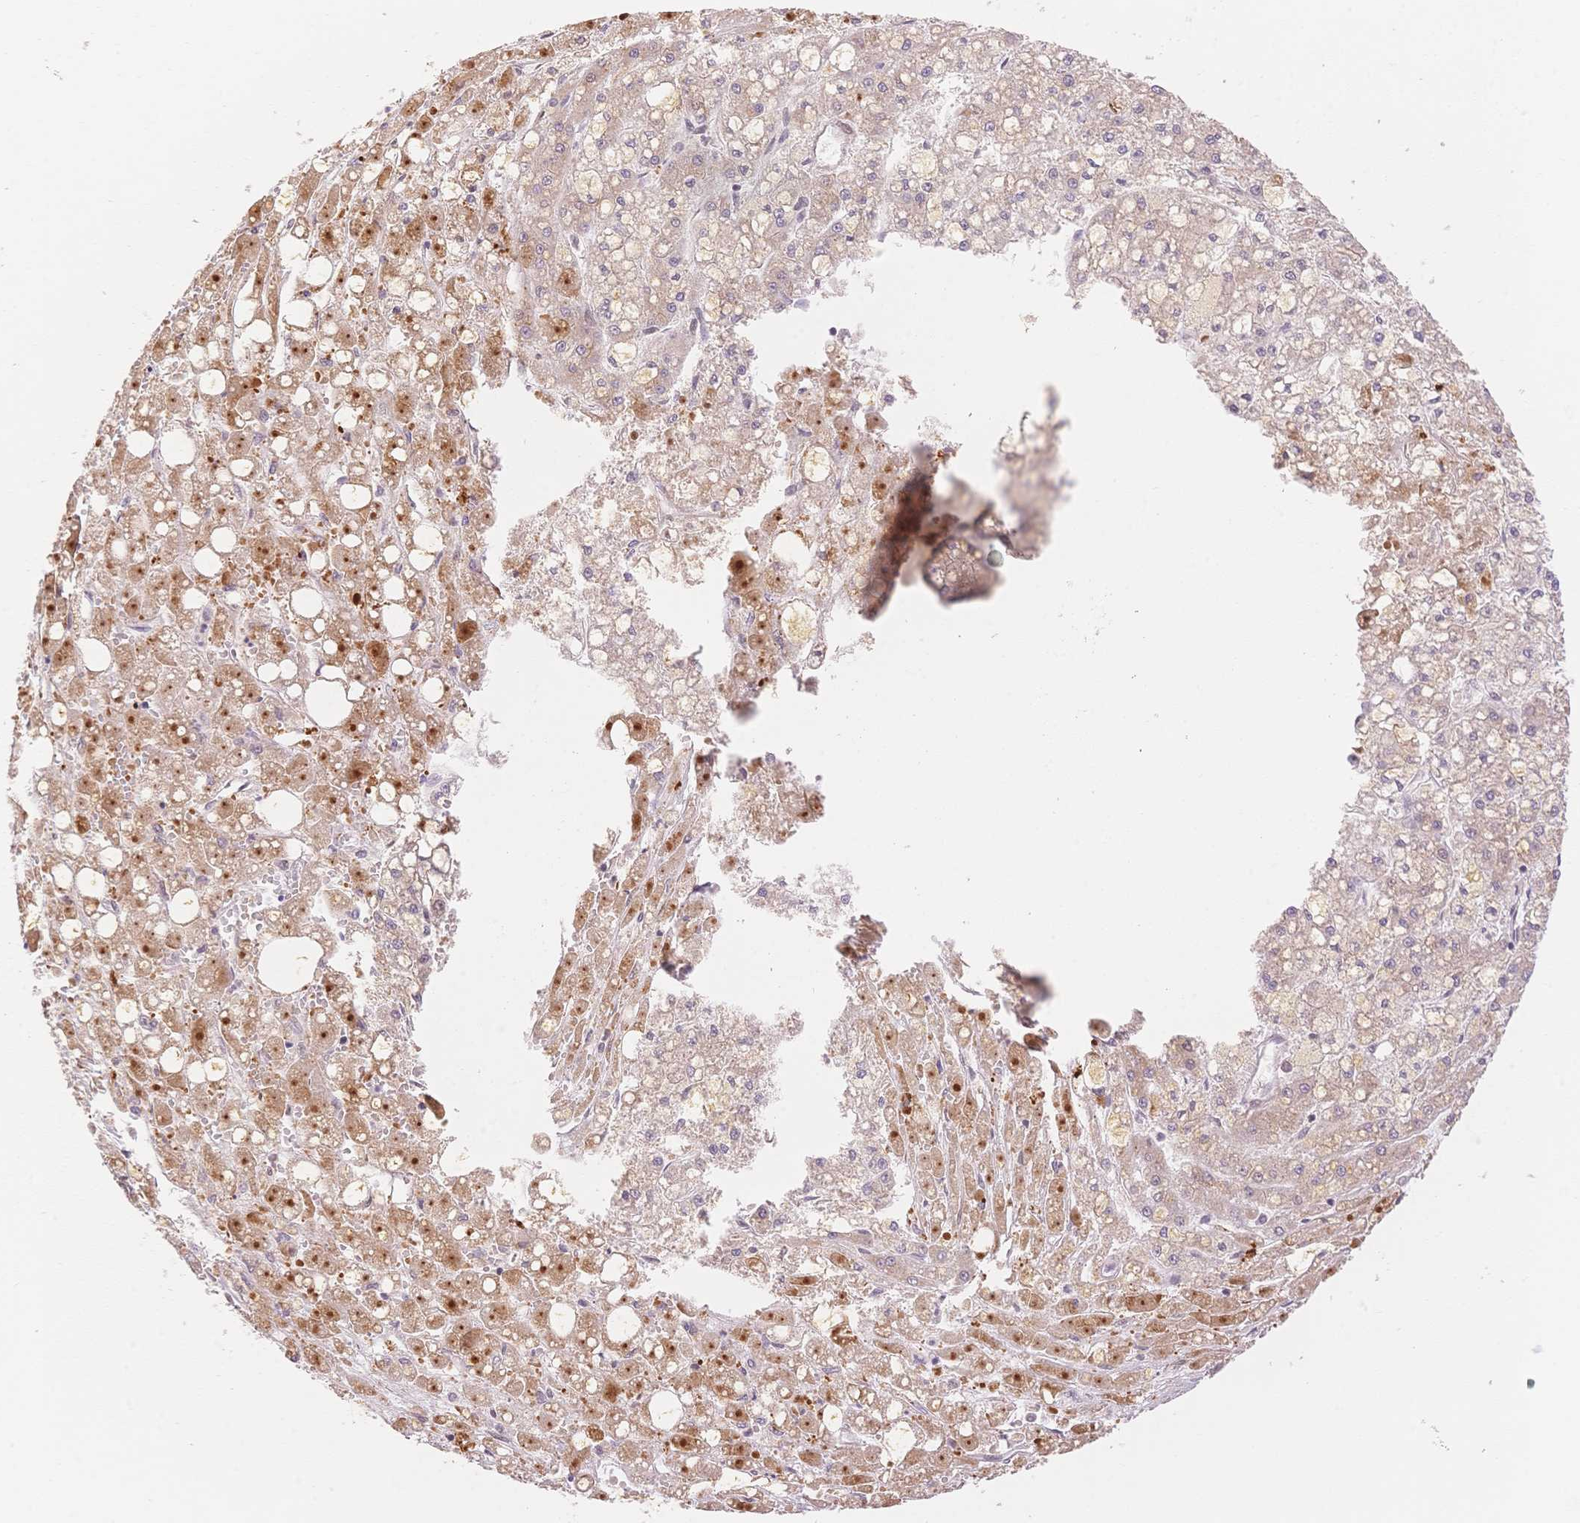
{"staining": {"intensity": "moderate", "quantity": "<25%", "location": "cytoplasmic/membranous"}, "tissue": "liver cancer", "cell_type": "Tumor cells", "image_type": "cancer", "snomed": [{"axis": "morphology", "description": "Carcinoma, Hepatocellular, NOS"}, {"axis": "topography", "description": "Liver"}], "caption": "Brown immunohistochemical staining in liver cancer displays moderate cytoplasmic/membranous expression in approximately <25% of tumor cells.", "gene": "STK39", "patient": {"sex": "male", "age": 67}}